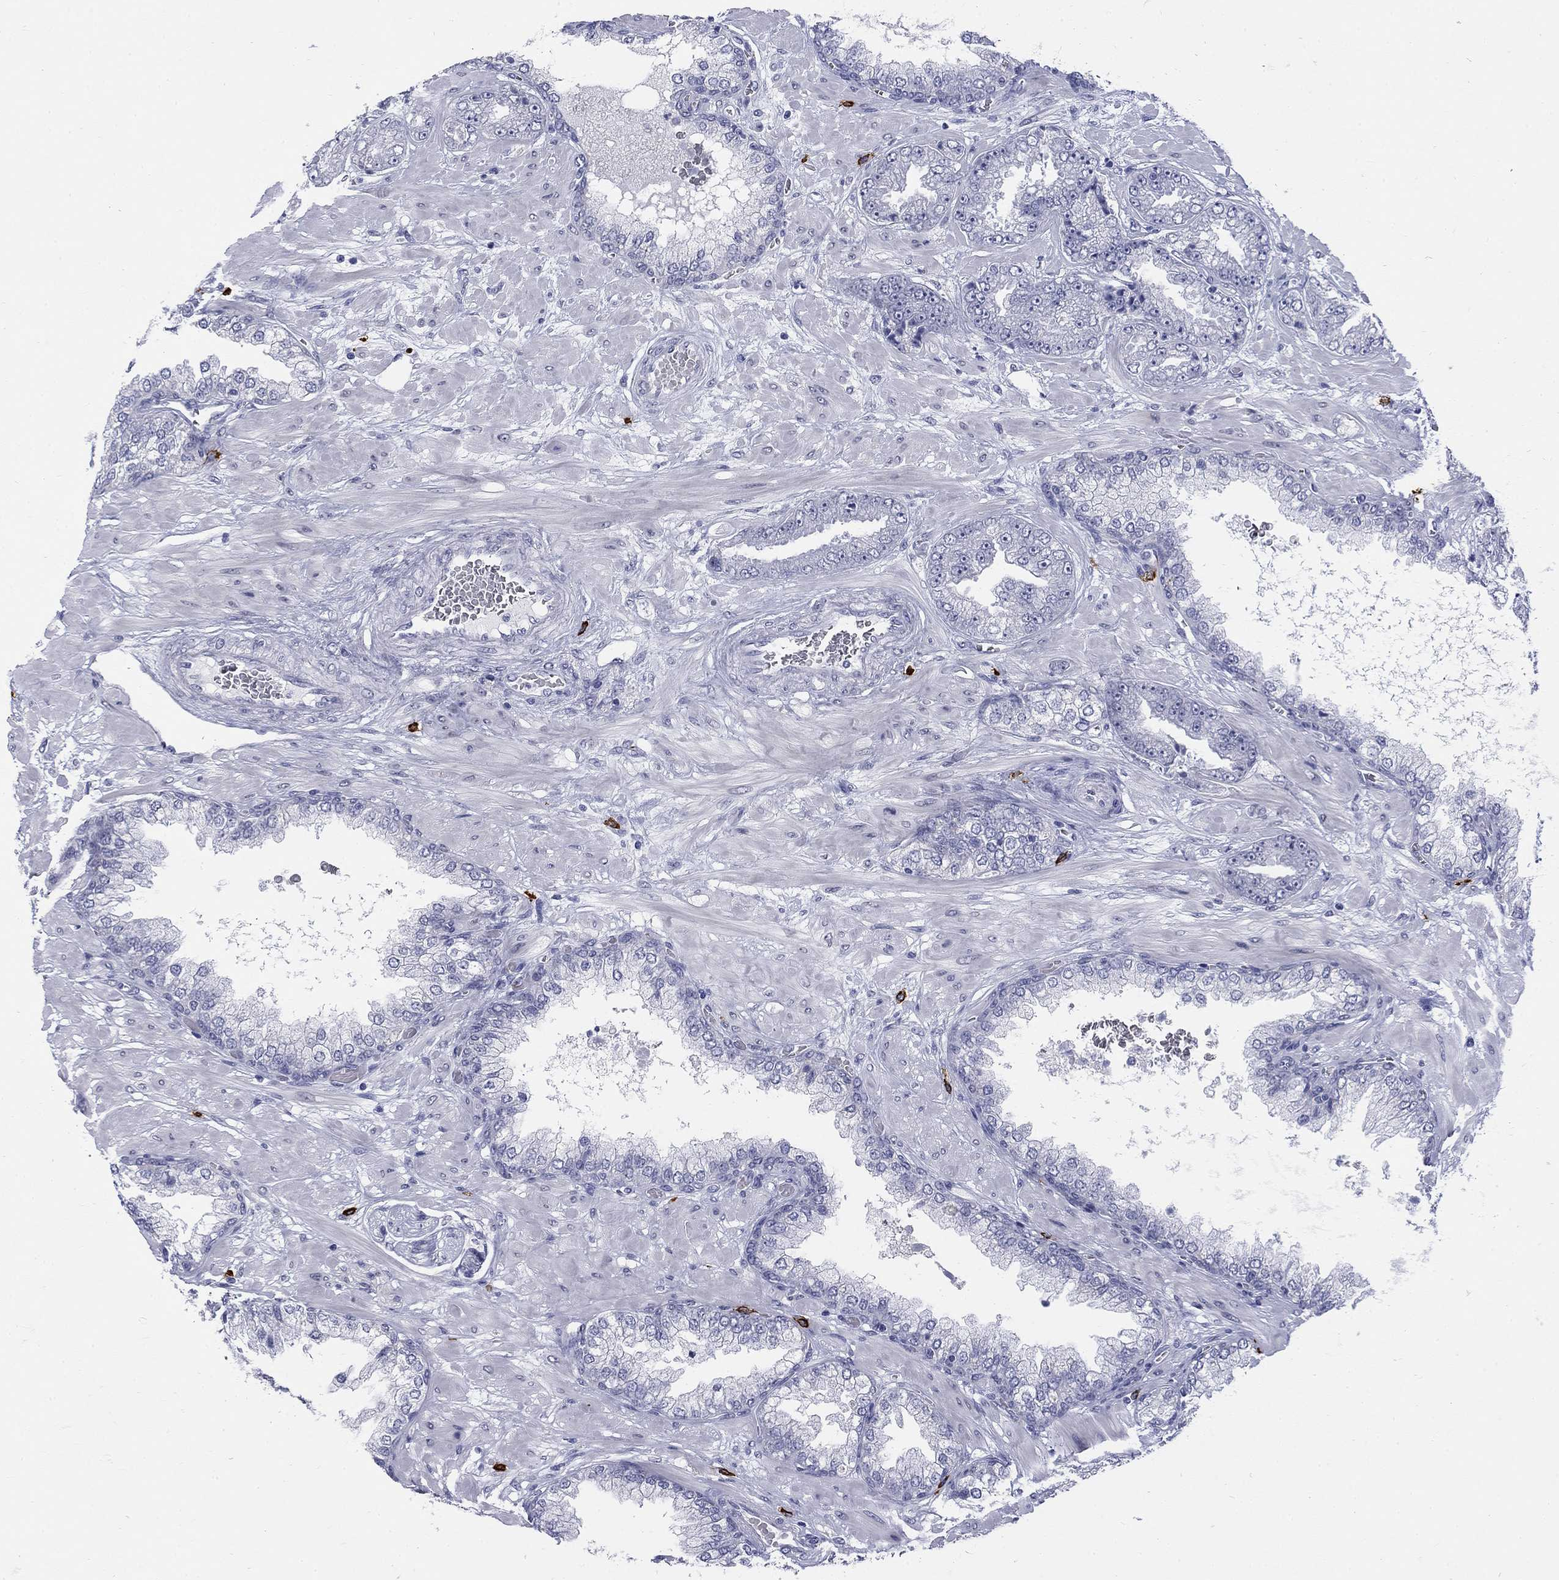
{"staining": {"intensity": "negative", "quantity": "none", "location": "none"}, "tissue": "prostate cancer", "cell_type": "Tumor cells", "image_type": "cancer", "snomed": [{"axis": "morphology", "description": "Adenocarcinoma, Low grade"}, {"axis": "topography", "description": "Prostate"}], "caption": "Immunohistochemistry histopathology image of neoplastic tissue: prostate adenocarcinoma (low-grade) stained with DAB (3,3'-diaminobenzidine) shows no significant protein expression in tumor cells.", "gene": "ECEL1", "patient": {"sex": "male", "age": 57}}